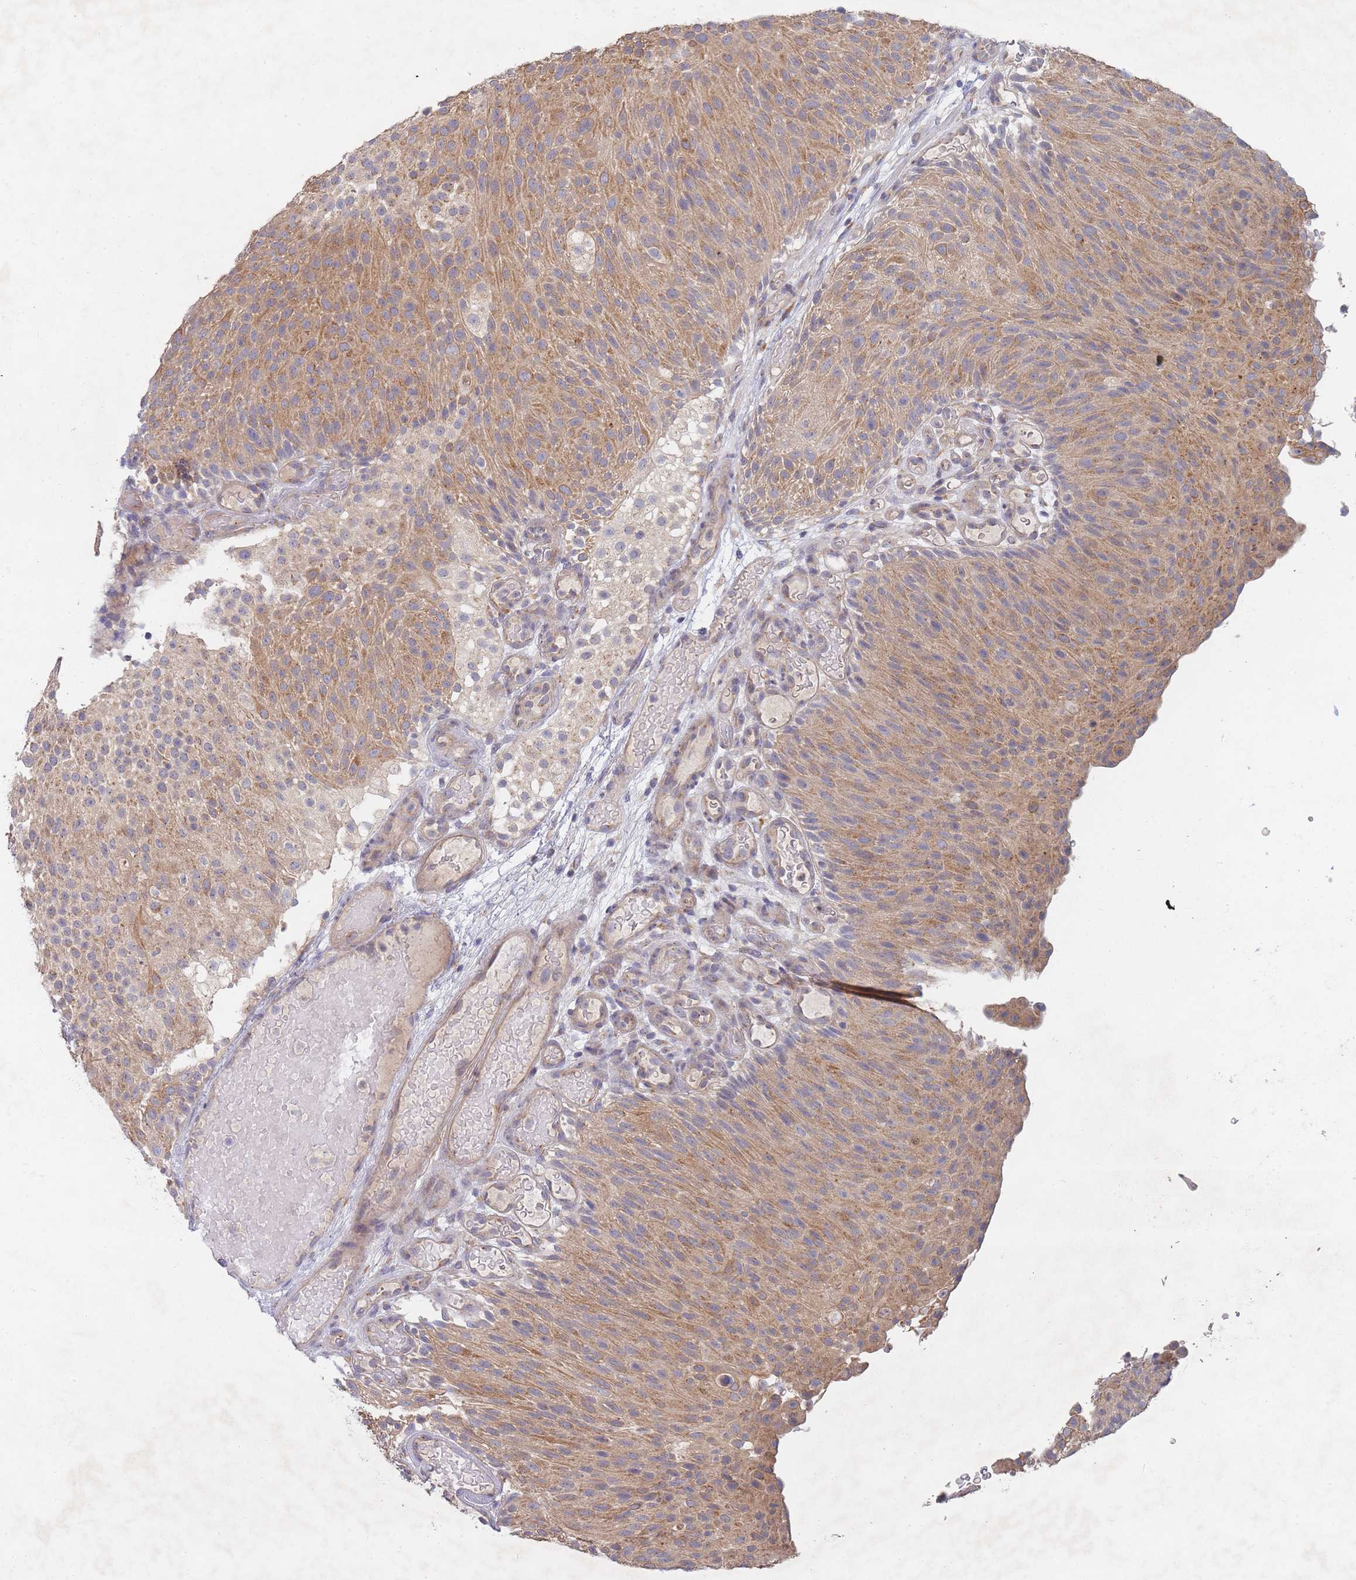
{"staining": {"intensity": "moderate", "quantity": ">75%", "location": "cytoplasmic/membranous"}, "tissue": "urothelial cancer", "cell_type": "Tumor cells", "image_type": "cancer", "snomed": [{"axis": "morphology", "description": "Urothelial carcinoma, Low grade"}, {"axis": "topography", "description": "Urinary bladder"}], "caption": "There is medium levels of moderate cytoplasmic/membranous staining in tumor cells of low-grade urothelial carcinoma, as demonstrated by immunohistochemical staining (brown color).", "gene": "SLC35F5", "patient": {"sex": "male", "age": 78}}